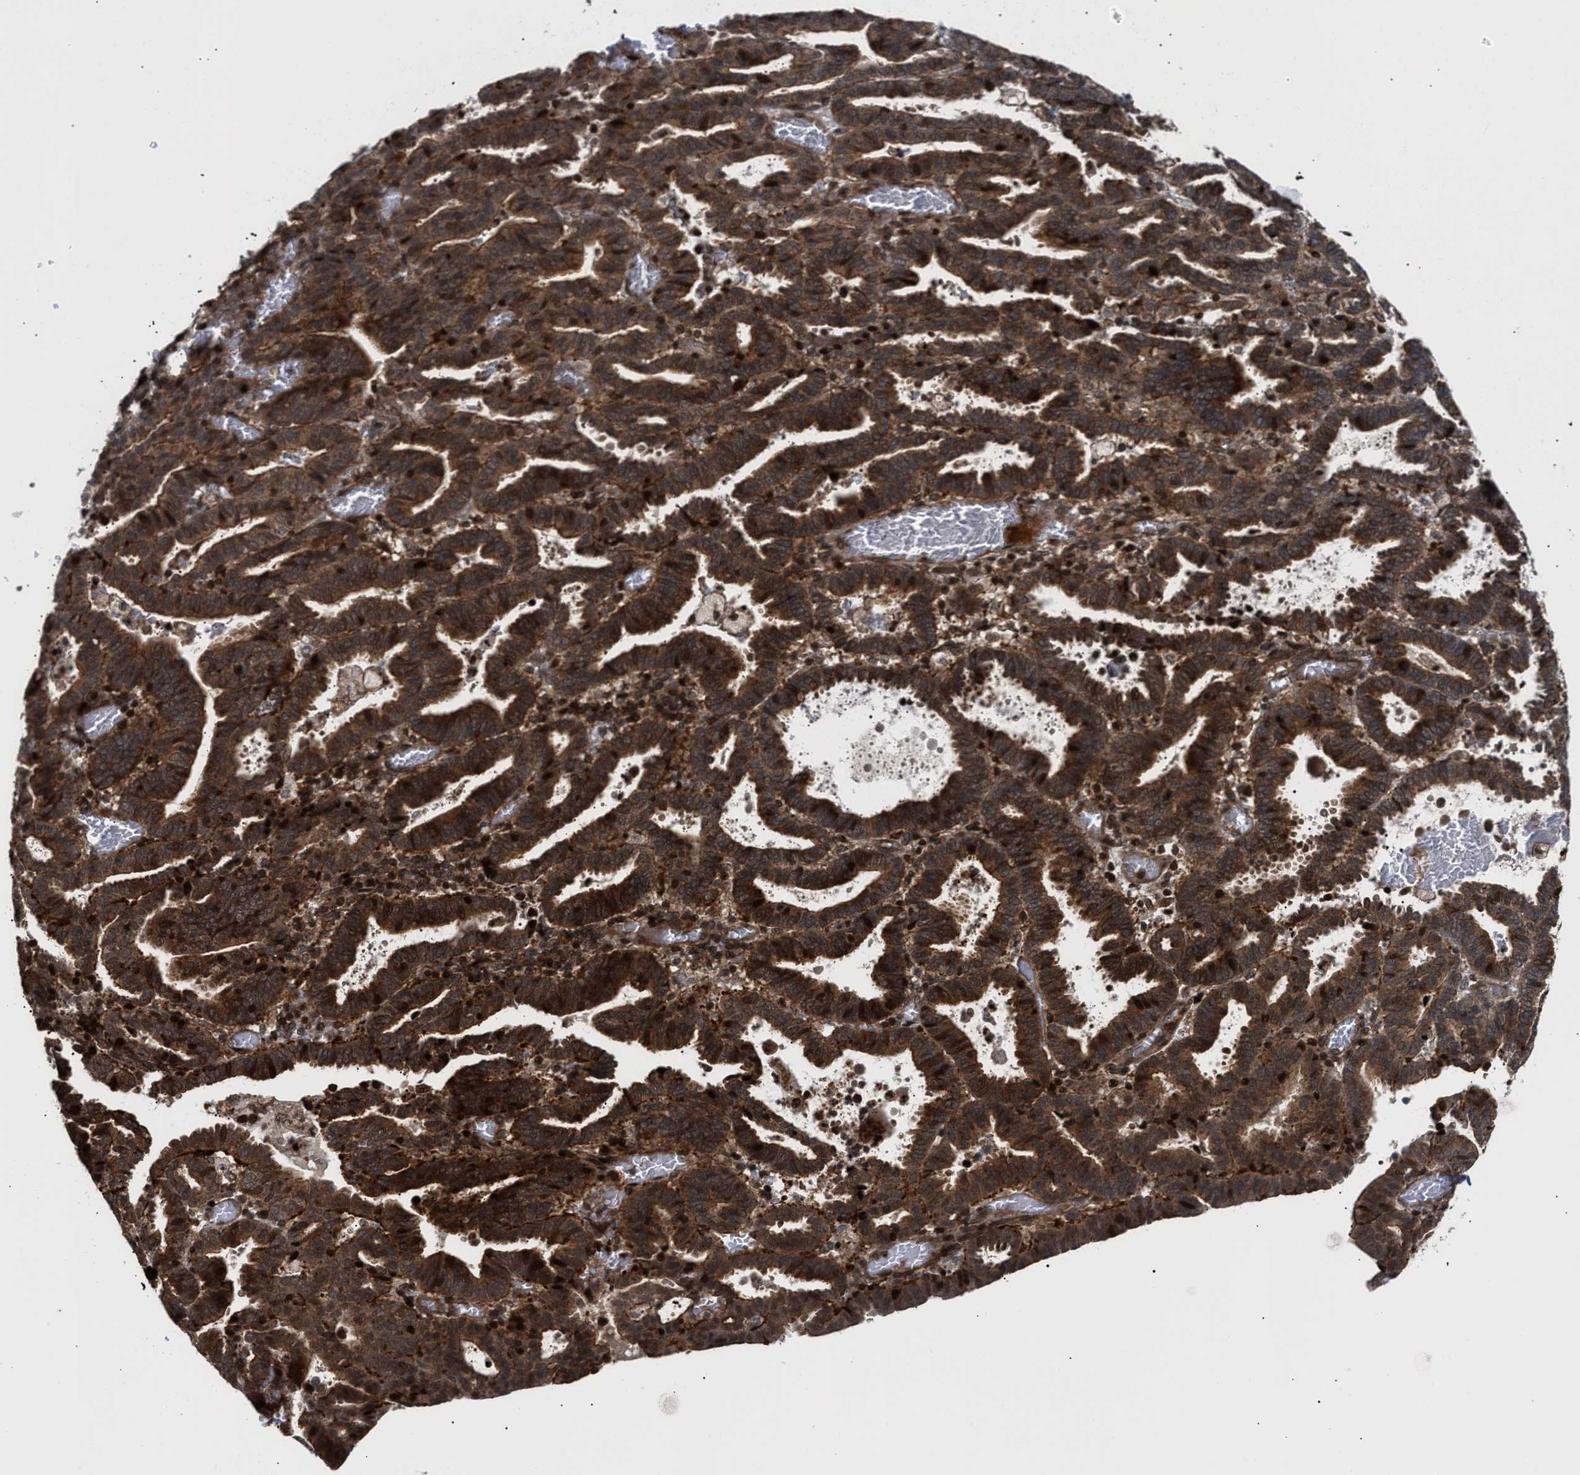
{"staining": {"intensity": "strong", "quantity": ">75%", "location": "cytoplasmic/membranous,nuclear"}, "tissue": "endometrial cancer", "cell_type": "Tumor cells", "image_type": "cancer", "snomed": [{"axis": "morphology", "description": "Adenocarcinoma, NOS"}, {"axis": "topography", "description": "Uterus"}], "caption": "Immunohistochemistry (DAB (3,3'-diaminobenzidine)) staining of endometrial cancer shows strong cytoplasmic/membranous and nuclear protein positivity in about >75% of tumor cells. Using DAB (3,3'-diaminobenzidine) (brown) and hematoxylin (blue) stains, captured at high magnification using brightfield microscopy.", "gene": "STAU2", "patient": {"sex": "female", "age": 83}}